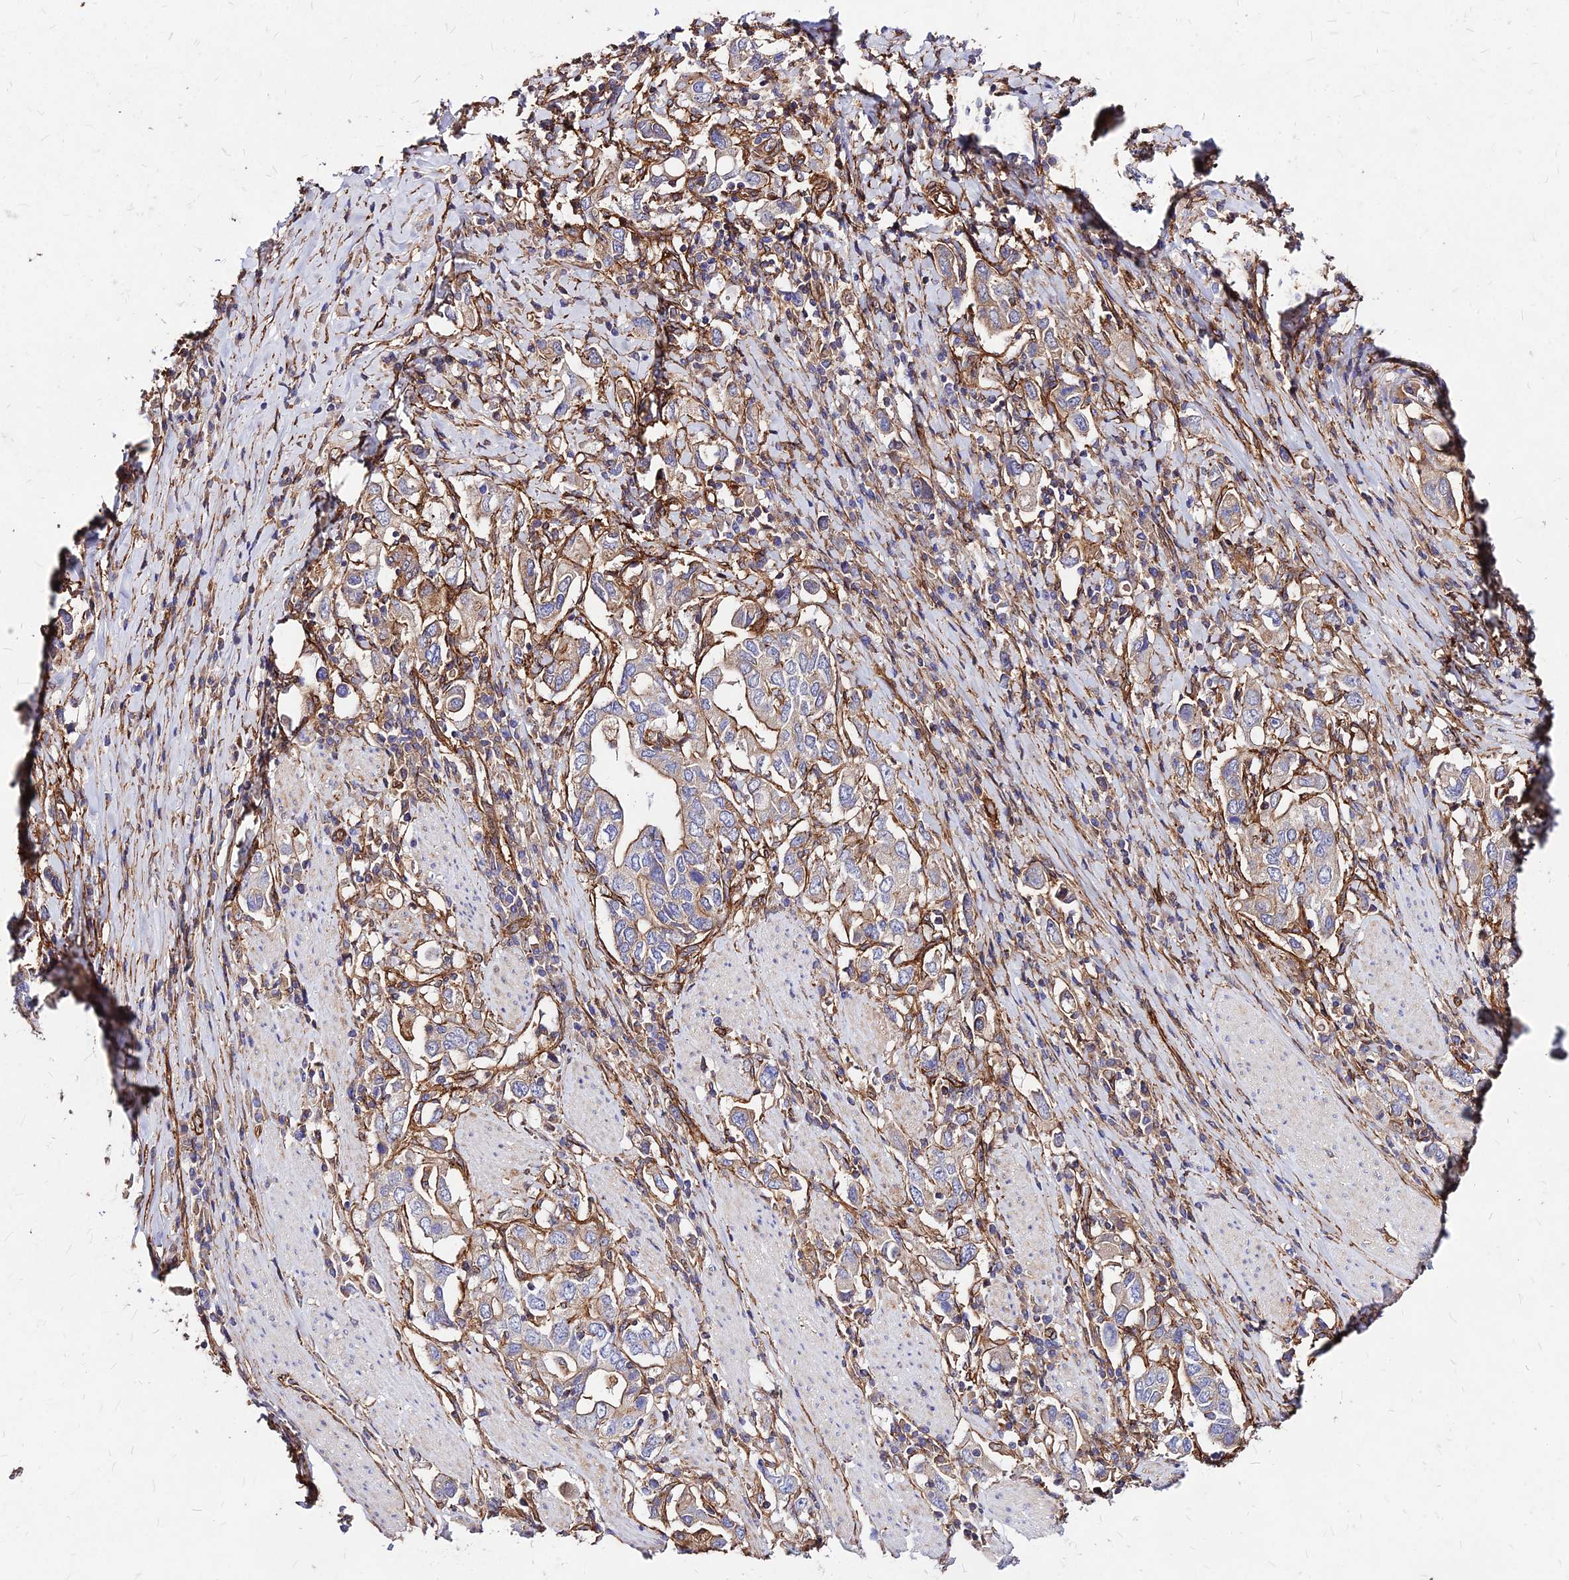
{"staining": {"intensity": "moderate", "quantity": "<25%", "location": "cytoplasmic/membranous"}, "tissue": "stomach cancer", "cell_type": "Tumor cells", "image_type": "cancer", "snomed": [{"axis": "morphology", "description": "Adenocarcinoma, NOS"}, {"axis": "topography", "description": "Stomach, upper"}, {"axis": "topography", "description": "Stomach"}], "caption": "Protein positivity by immunohistochemistry (IHC) shows moderate cytoplasmic/membranous expression in about <25% of tumor cells in adenocarcinoma (stomach).", "gene": "EFCC1", "patient": {"sex": "male", "age": 62}}